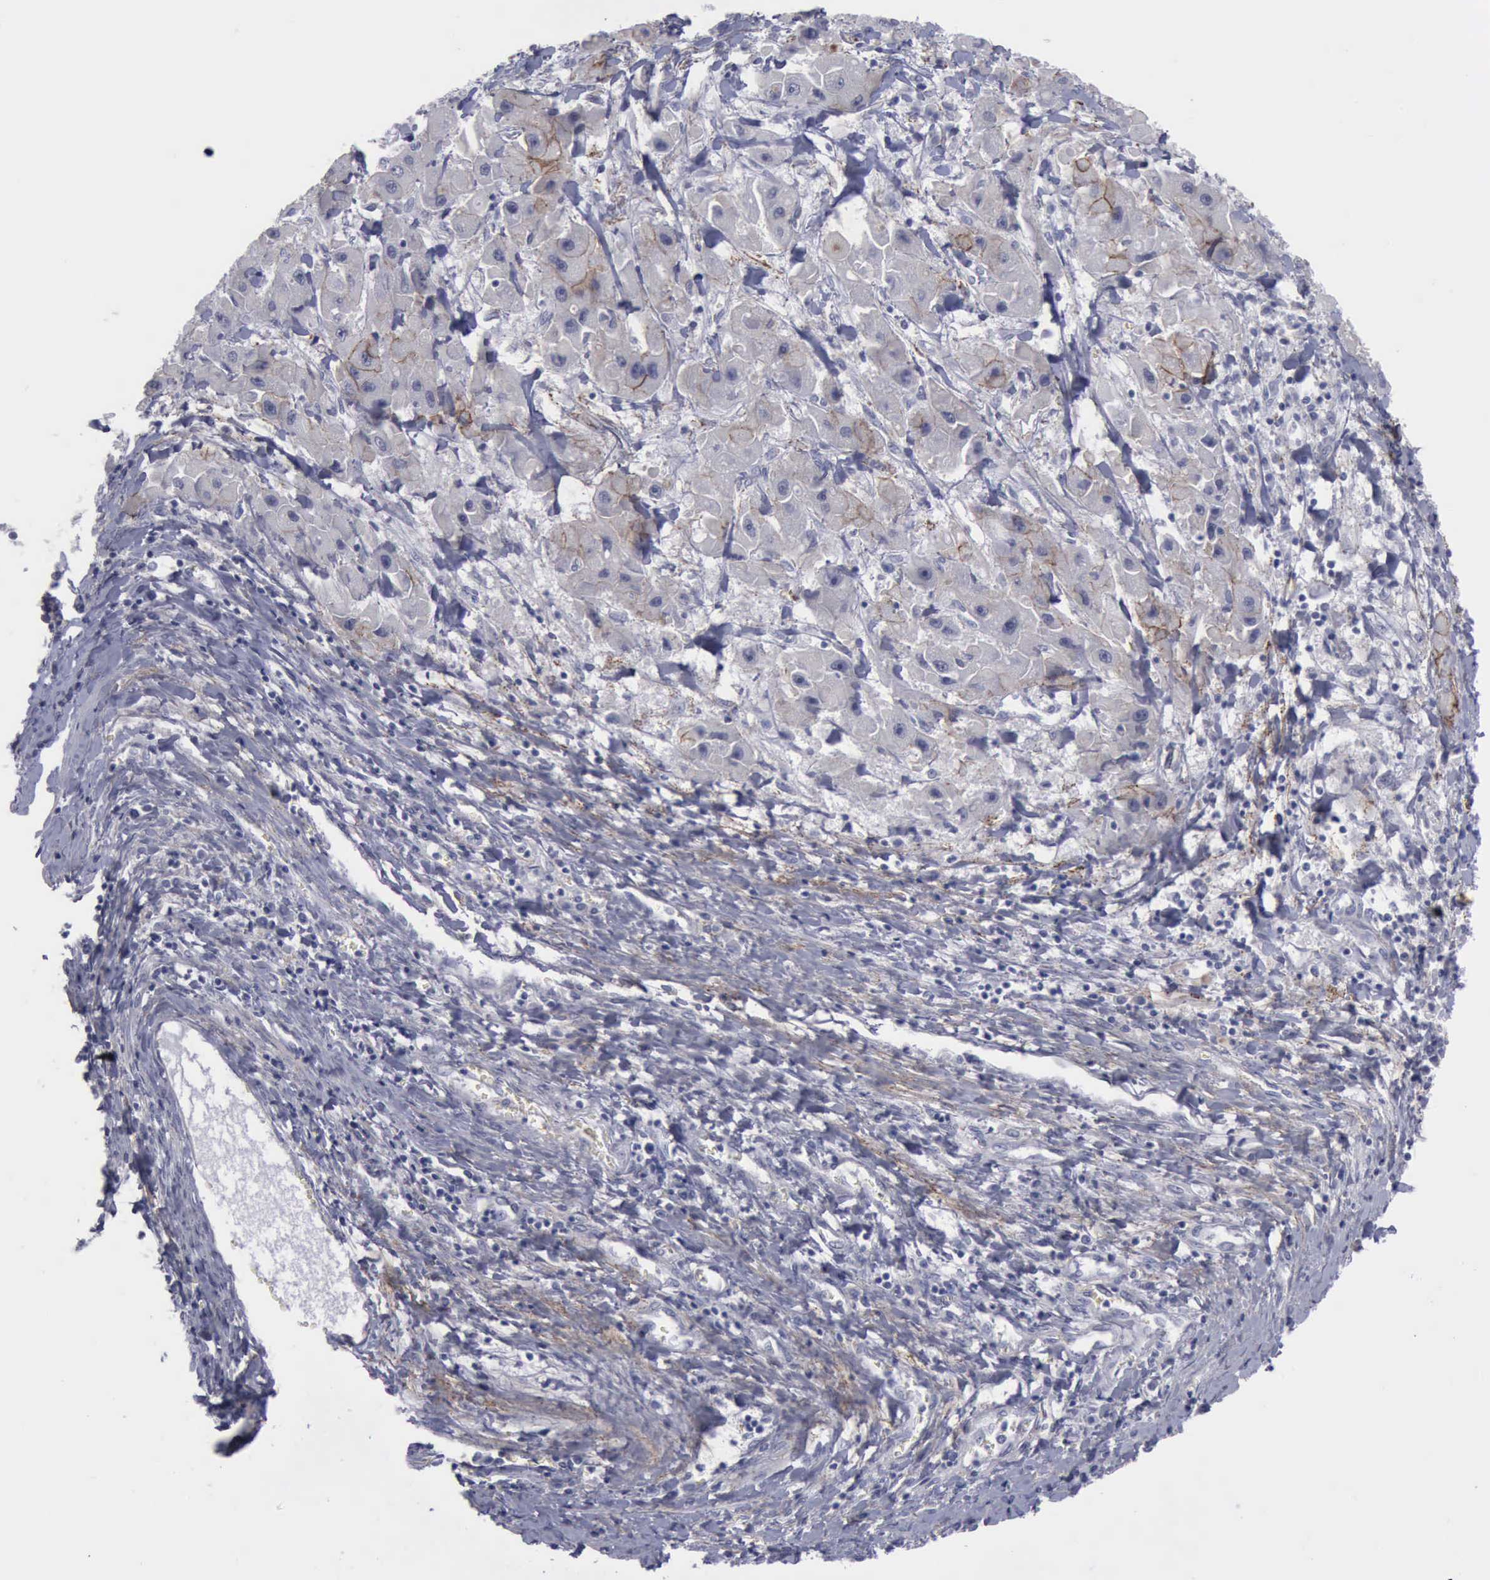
{"staining": {"intensity": "moderate", "quantity": "<25%", "location": "cytoplasmic/membranous"}, "tissue": "liver cancer", "cell_type": "Tumor cells", "image_type": "cancer", "snomed": [{"axis": "morphology", "description": "Carcinoma, Hepatocellular, NOS"}, {"axis": "topography", "description": "Liver"}], "caption": "High-magnification brightfield microscopy of liver hepatocellular carcinoma stained with DAB (3,3'-diaminobenzidine) (brown) and counterstained with hematoxylin (blue). tumor cells exhibit moderate cytoplasmic/membranous expression is identified in approximately<25% of cells. Using DAB (brown) and hematoxylin (blue) stains, captured at high magnification using brightfield microscopy.", "gene": "CDH2", "patient": {"sex": "male", "age": 24}}